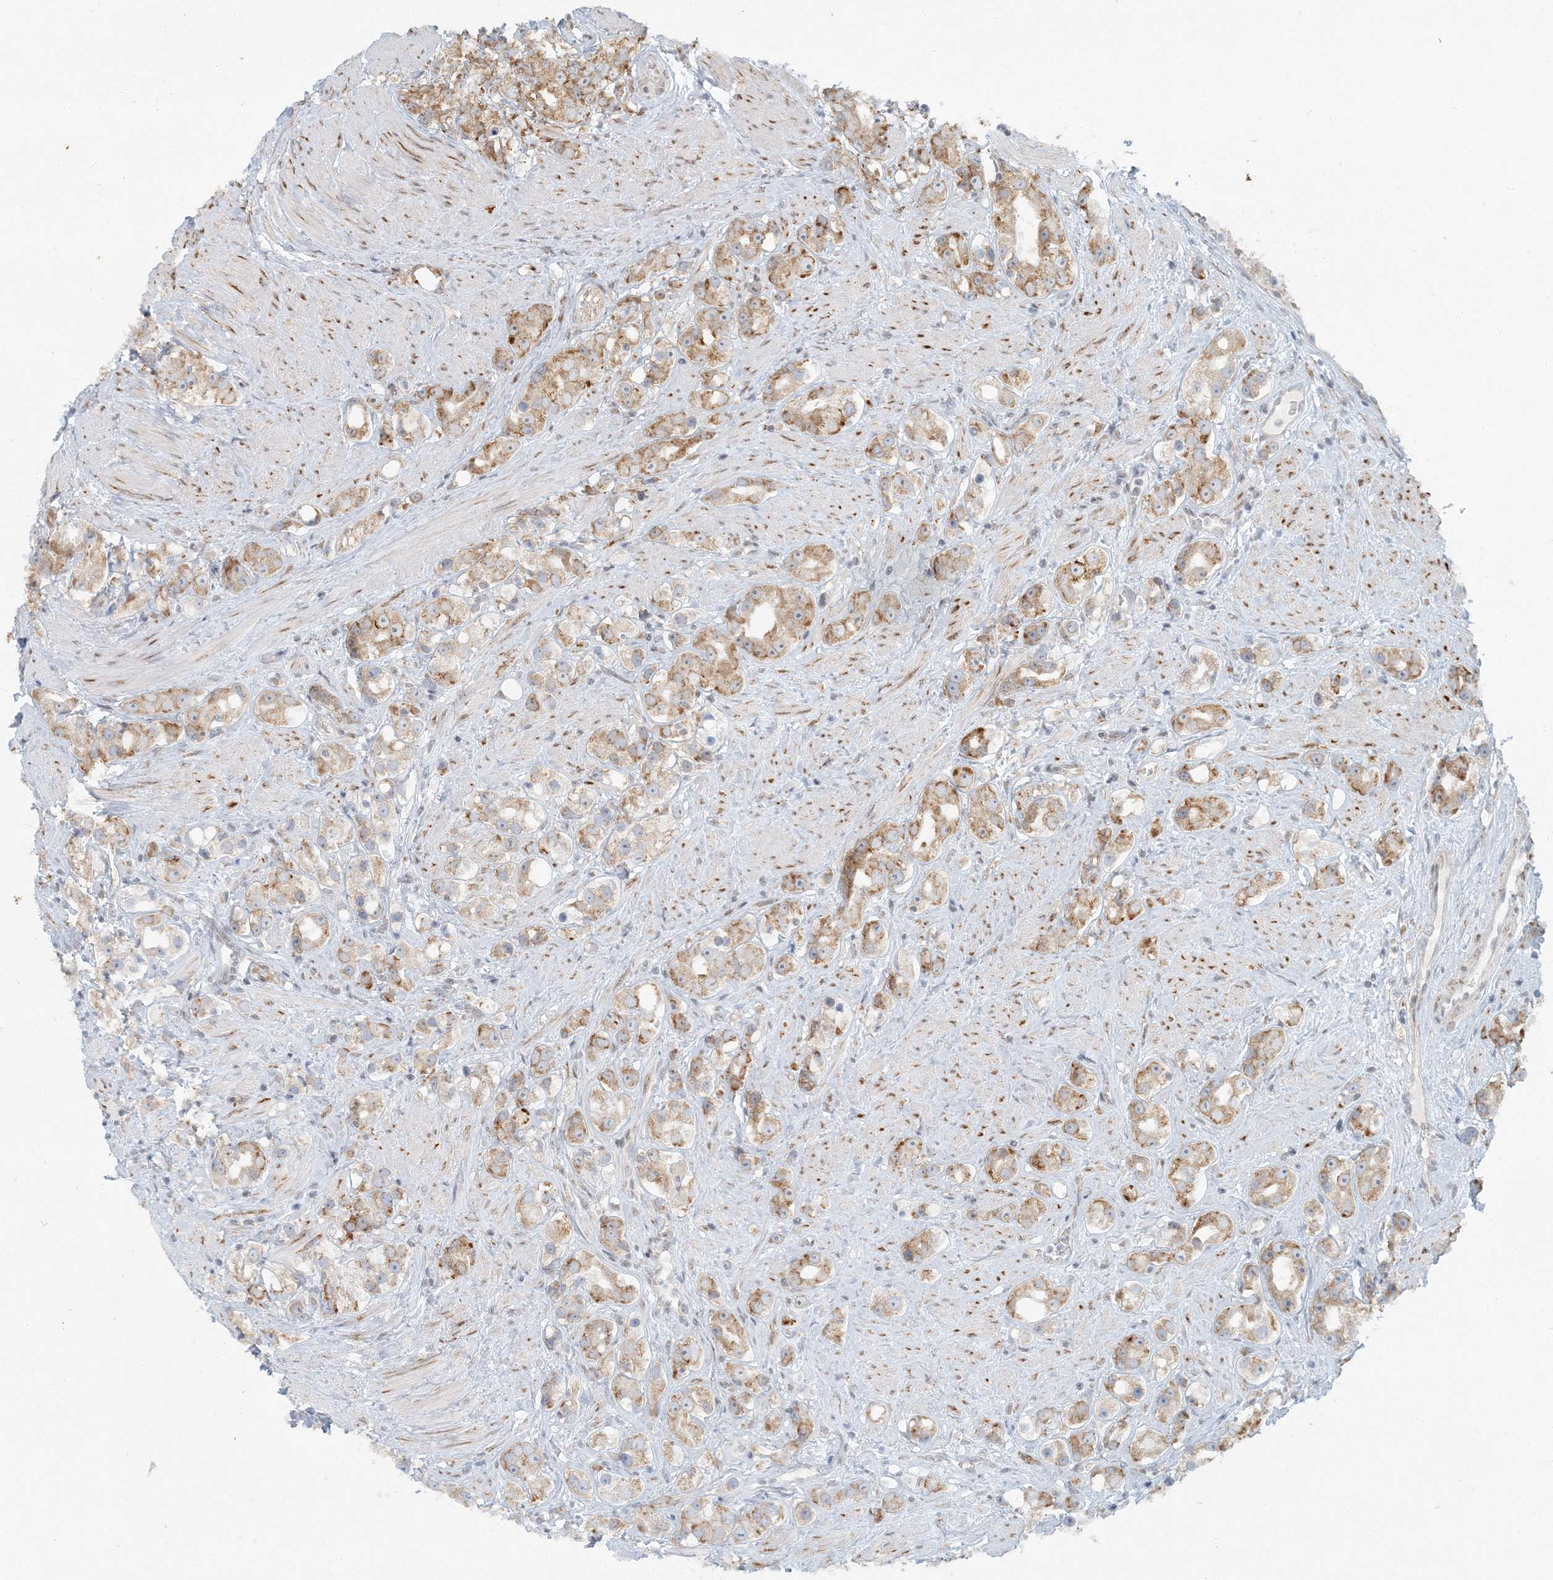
{"staining": {"intensity": "moderate", "quantity": ">75%", "location": "cytoplasmic/membranous"}, "tissue": "prostate cancer", "cell_type": "Tumor cells", "image_type": "cancer", "snomed": [{"axis": "morphology", "description": "Adenocarcinoma, NOS"}, {"axis": "topography", "description": "Prostate"}], "caption": "This photomicrograph demonstrates prostate cancer stained with IHC to label a protein in brown. The cytoplasmic/membranous of tumor cells show moderate positivity for the protein. Nuclei are counter-stained blue.", "gene": "AK9", "patient": {"sex": "male", "age": 79}}